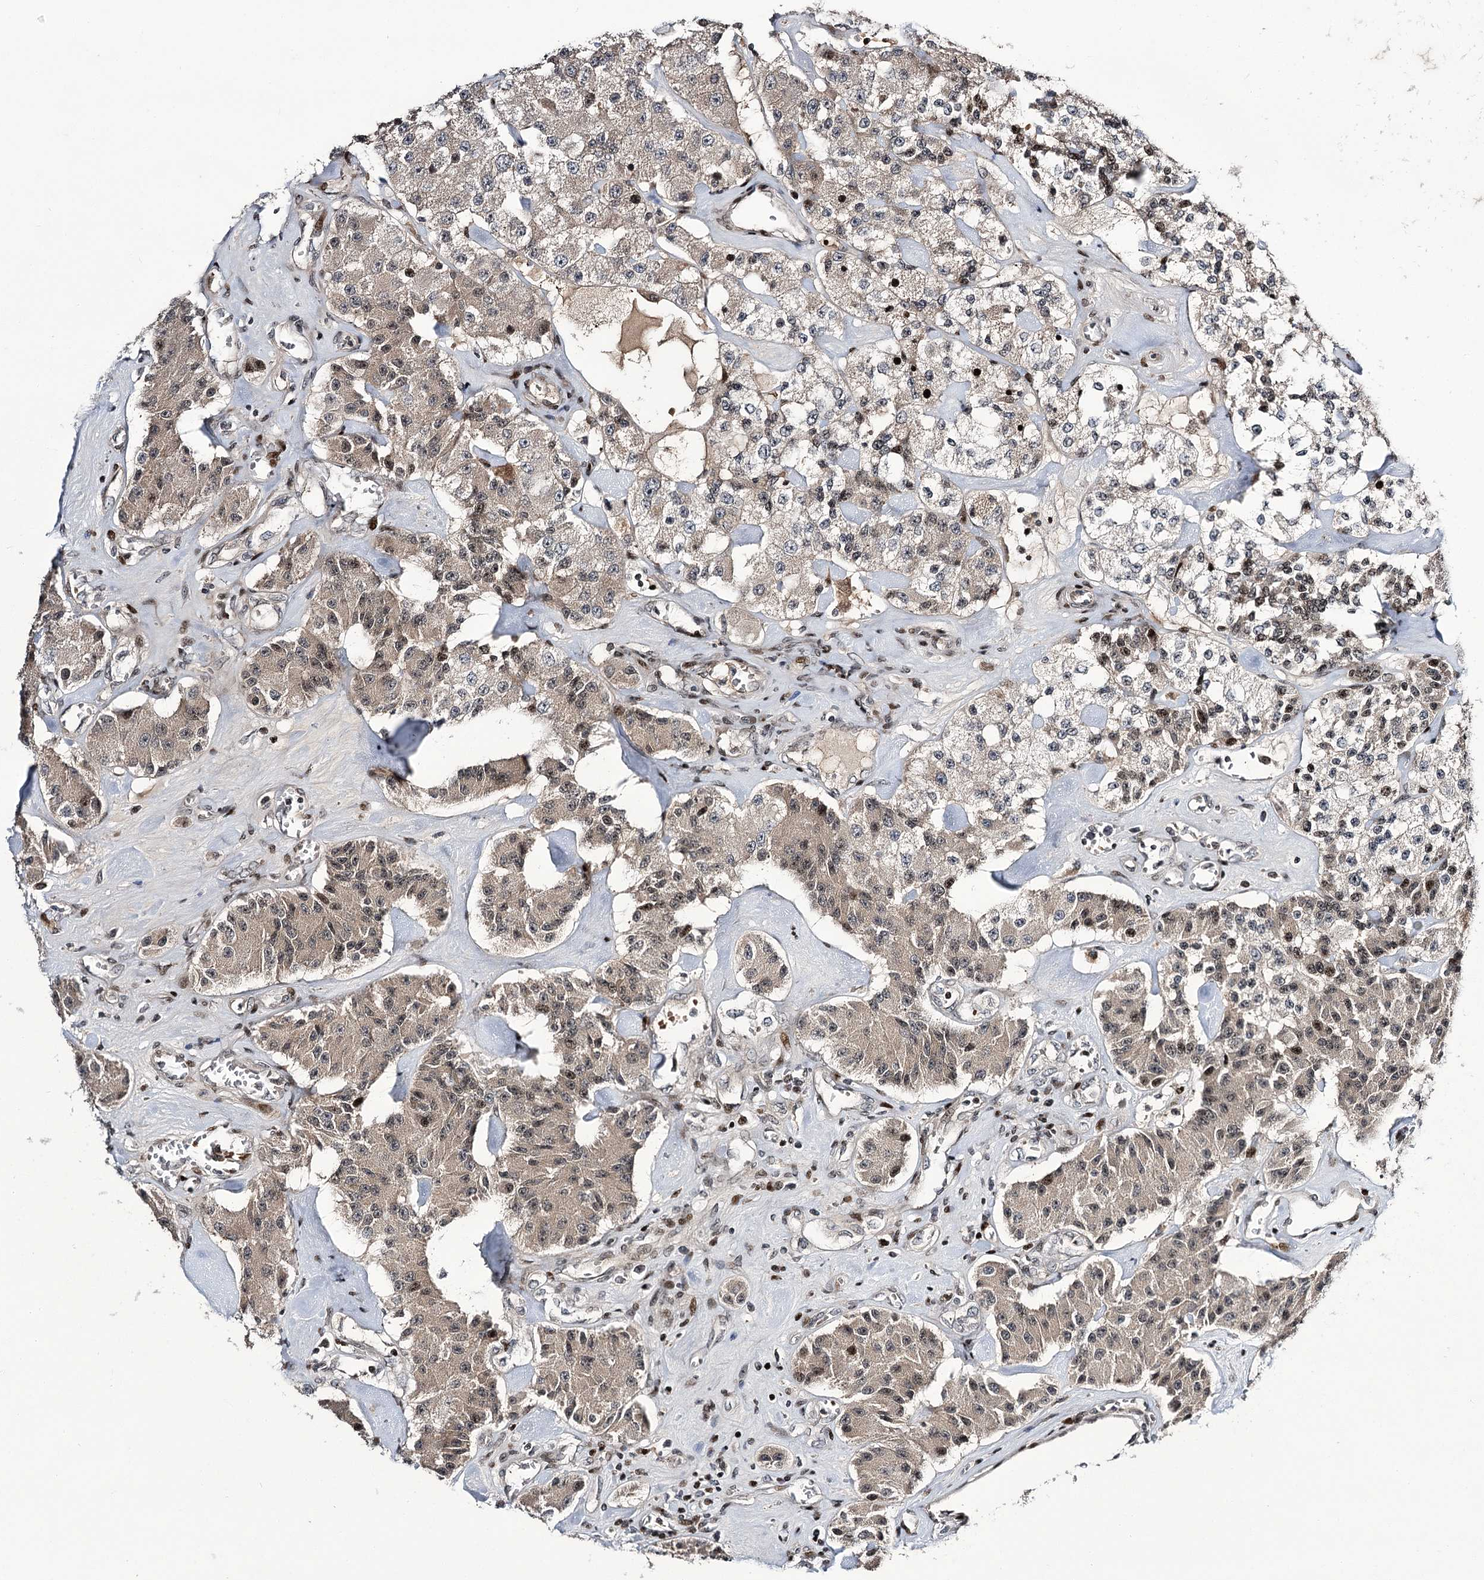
{"staining": {"intensity": "weak", "quantity": "25%-75%", "location": "nuclear"}, "tissue": "carcinoid", "cell_type": "Tumor cells", "image_type": "cancer", "snomed": [{"axis": "morphology", "description": "Carcinoid, malignant, NOS"}, {"axis": "topography", "description": "Pancreas"}], "caption": "Weak nuclear expression for a protein is identified in about 25%-75% of tumor cells of carcinoid using IHC.", "gene": "ITFG2", "patient": {"sex": "male", "age": 41}}